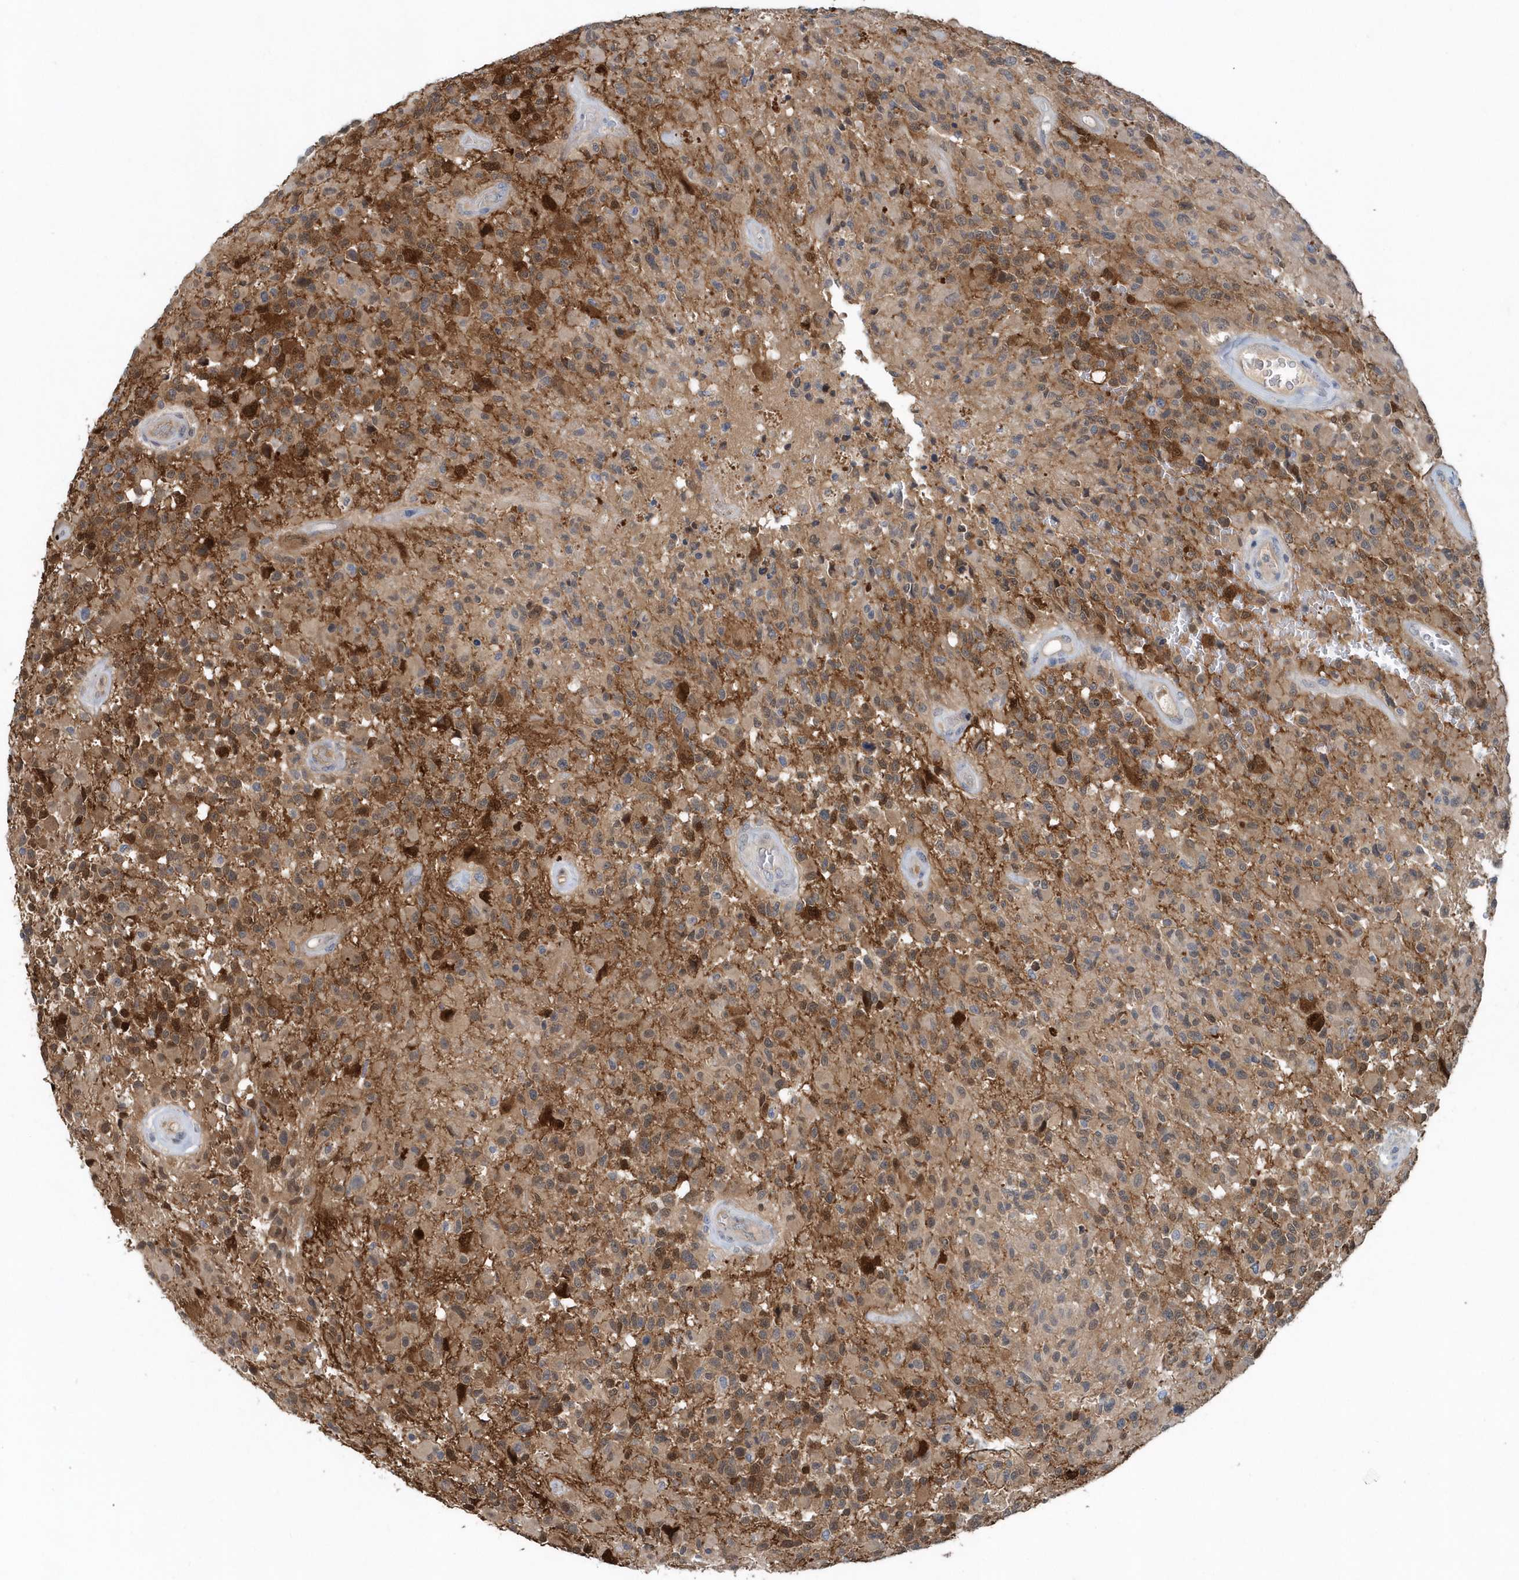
{"staining": {"intensity": "weak", "quantity": "<25%", "location": "cytoplasmic/membranous"}, "tissue": "glioma", "cell_type": "Tumor cells", "image_type": "cancer", "snomed": [{"axis": "morphology", "description": "Glioma, malignant, High grade"}, {"axis": "morphology", "description": "Glioblastoma, NOS"}, {"axis": "topography", "description": "Brain"}], "caption": "Micrograph shows no protein staining in tumor cells of glioma tissue.", "gene": "PFN2", "patient": {"sex": "male", "age": 60}}